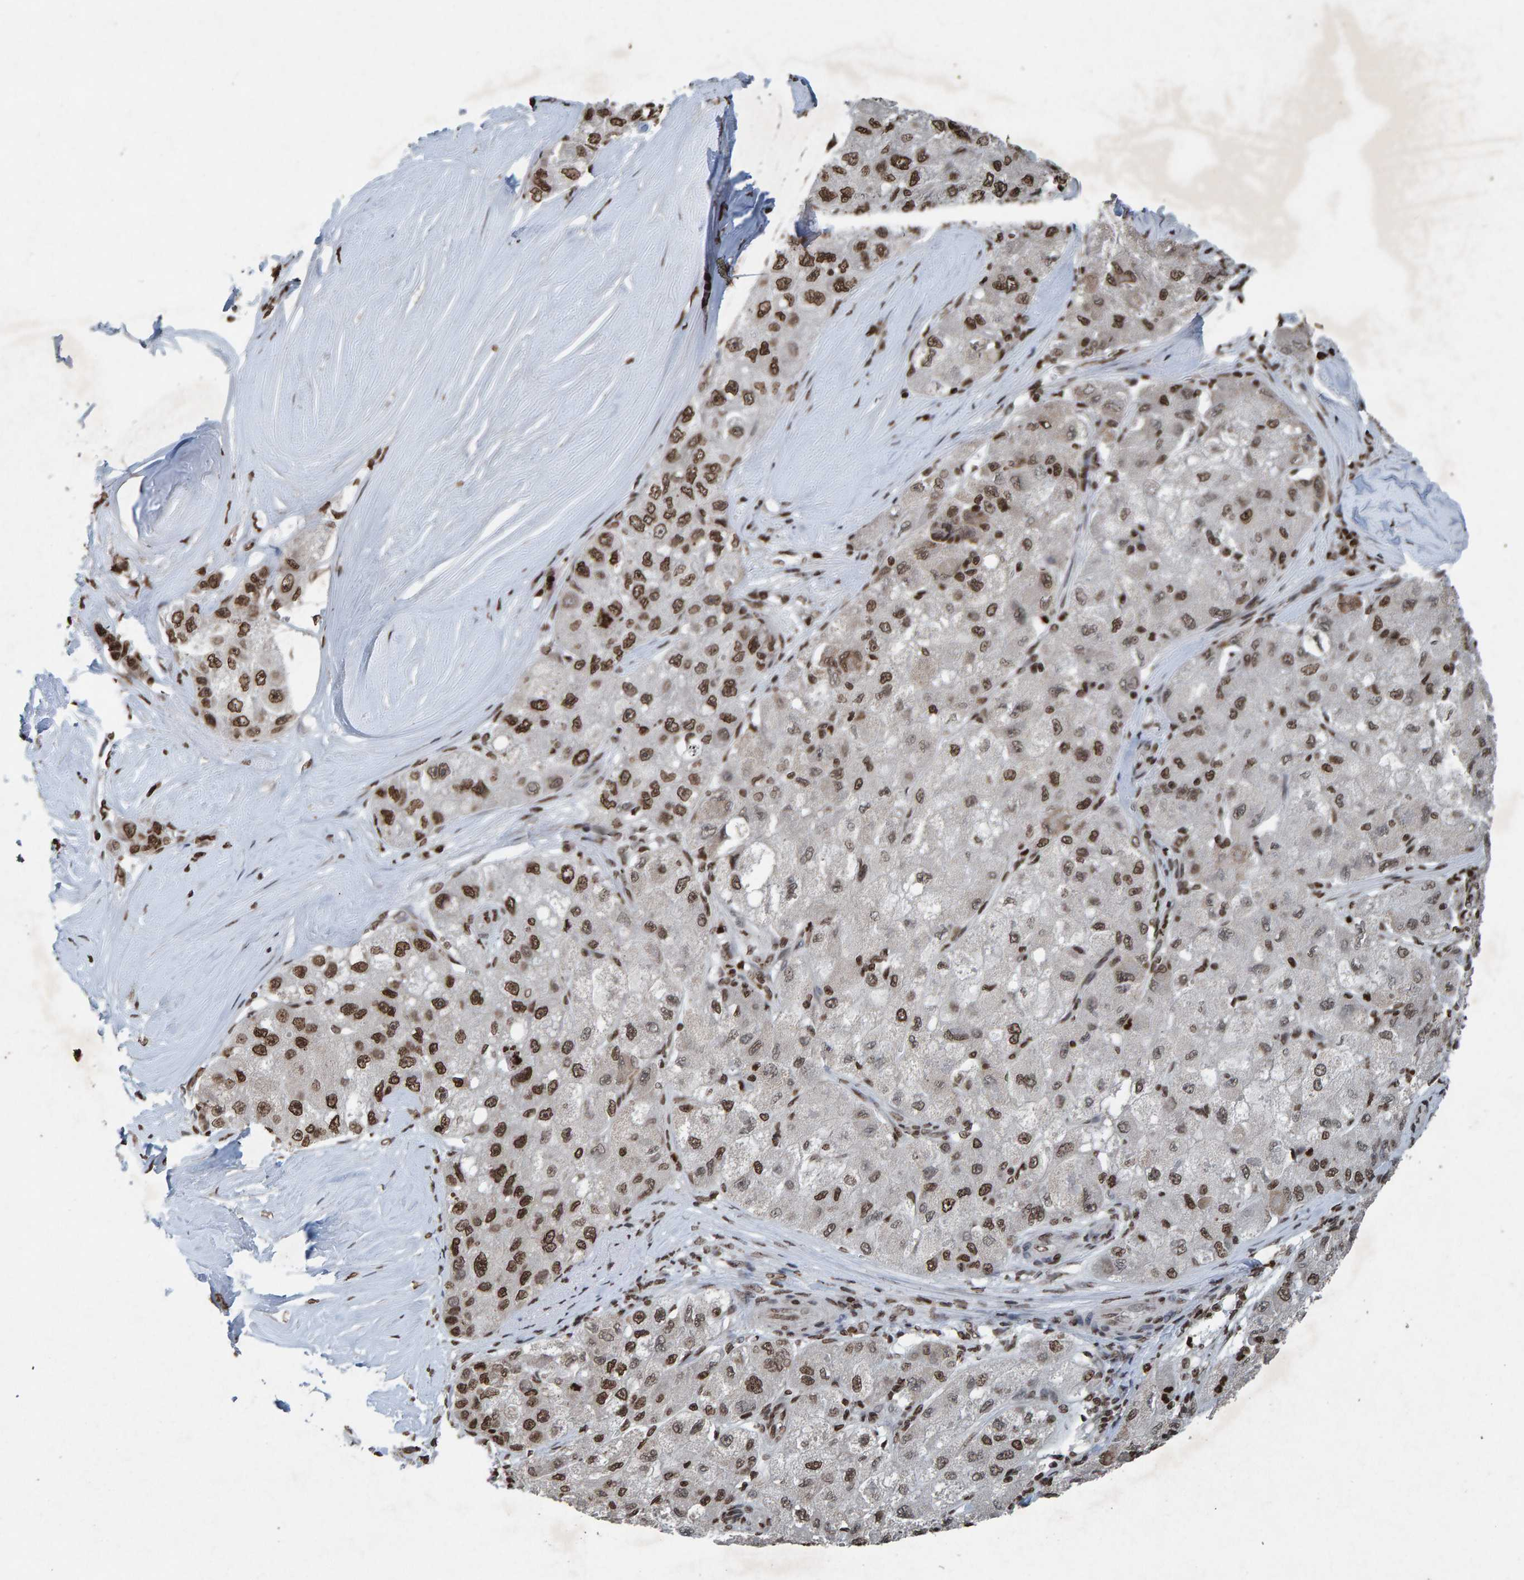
{"staining": {"intensity": "strong", "quantity": ">75%", "location": "nuclear"}, "tissue": "liver cancer", "cell_type": "Tumor cells", "image_type": "cancer", "snomed": [{"axis": "morphology", "description": "Carcinoma, Hepatocellular, NOS"}, {"axis": "topography", "description": "Liver"}], "caption": "This is an image of immunohistochemistry (IHC) staining of liver cancer (hepatocellular carcinoma), which shows strong expression in the nuclear of tumor cells.", "gene": "H2AZ1", "patient": {"sex": "male", "age": 80}}